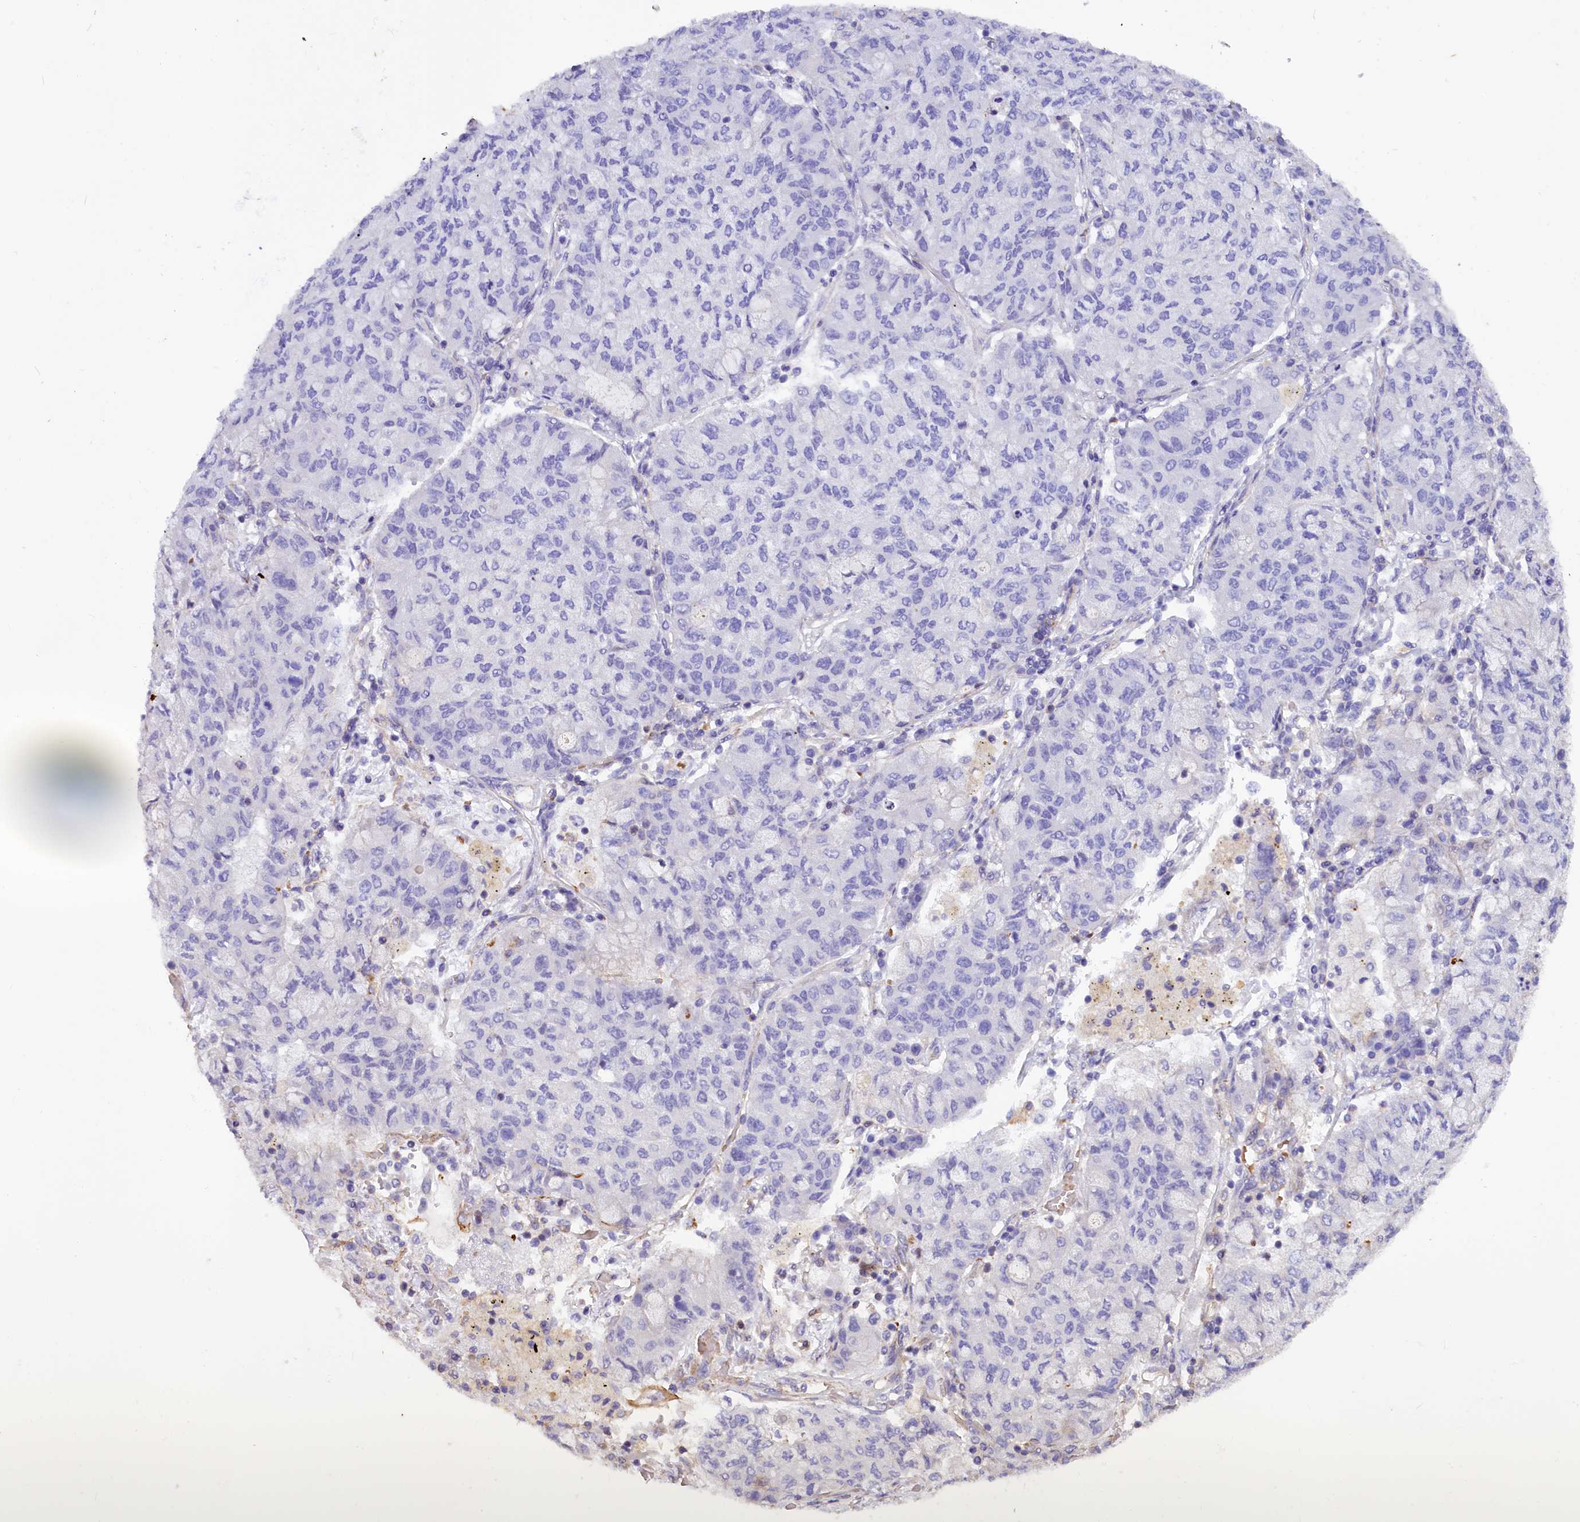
{"staining": {"intensity": "negative", "quantity": "none", "location": "none"}, "tissue": "lung cancer", "cell_type": "Tumor cells", "image_type": "cancer", "snomed": [{"axis": "morphology", "description": "Squamous cell carcinoma, NOS"}, {"axis": "topography", "description": "Lung"}], "caption": "Immunohistochemistry (IHC) image of neoplastic tissue: lung squamous cell carcinoma stained with DAB exhibits no significant protein expression in tumor cells.", "gene": "MED20", "patient": {"sex": "male", "age": 74}}